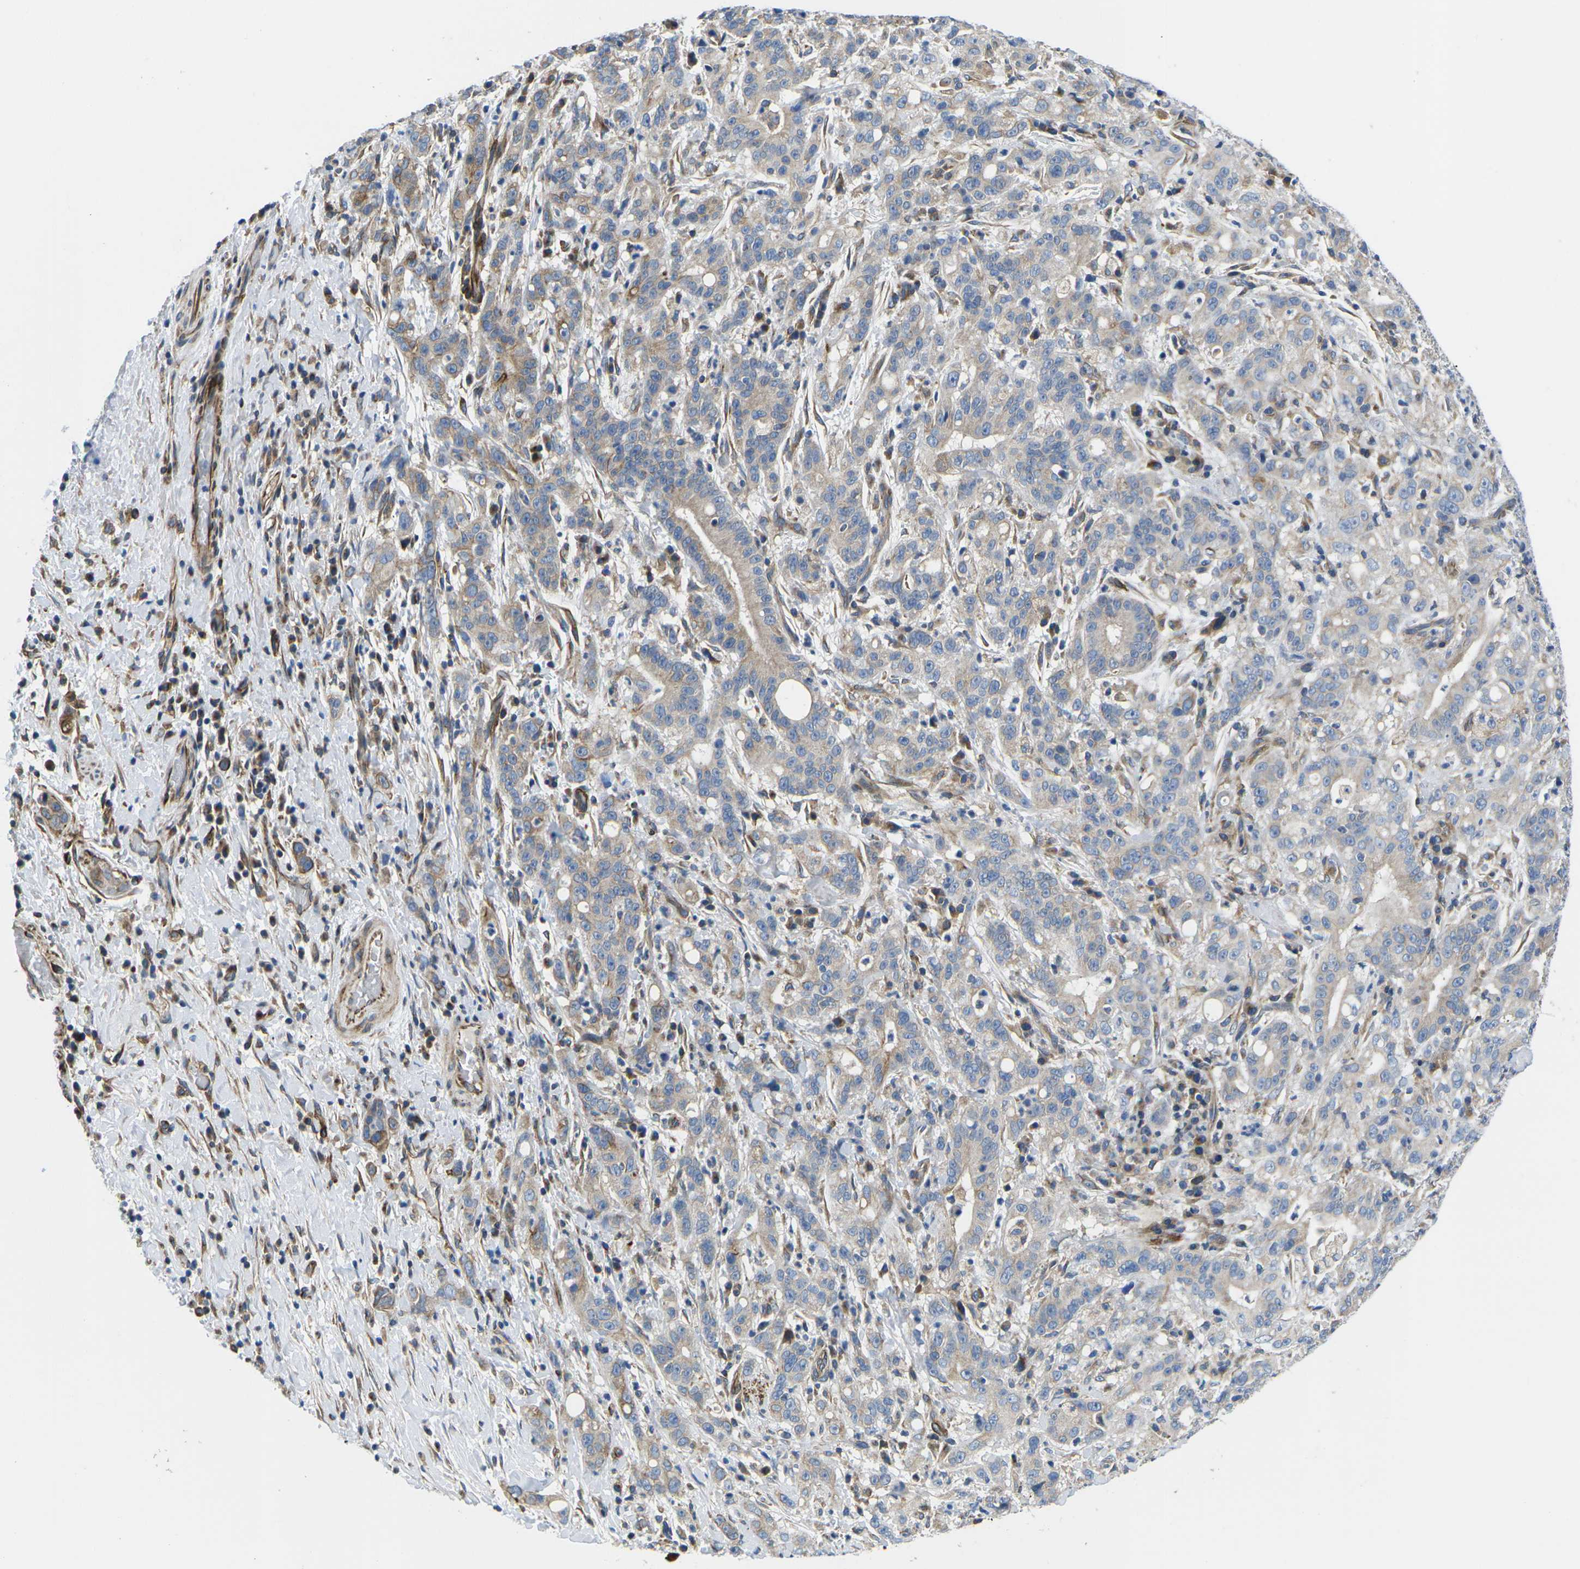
{"staining": {"intensity": "weak", "quantity": "25%-75%", "location": "cytoplasmic/membranous"}, "tissue": "liver cancer", "cell_type": "Tumor cells", "image_type": "cancer", "snomed": [{"axis": "morphology", "description": "Cholangiocarcinoma"}, {"axis": "topography", "description": "Liver"}], "caption": "Brown immunohistochemical staining in human cholangiocarcinoma (liver) demonstrates weak cytoplasmic/membranous positivity in about 25%-75% of tumor cells.", "gene": "TMEFF2", "patient": {"sex": "female", "age": 38}}